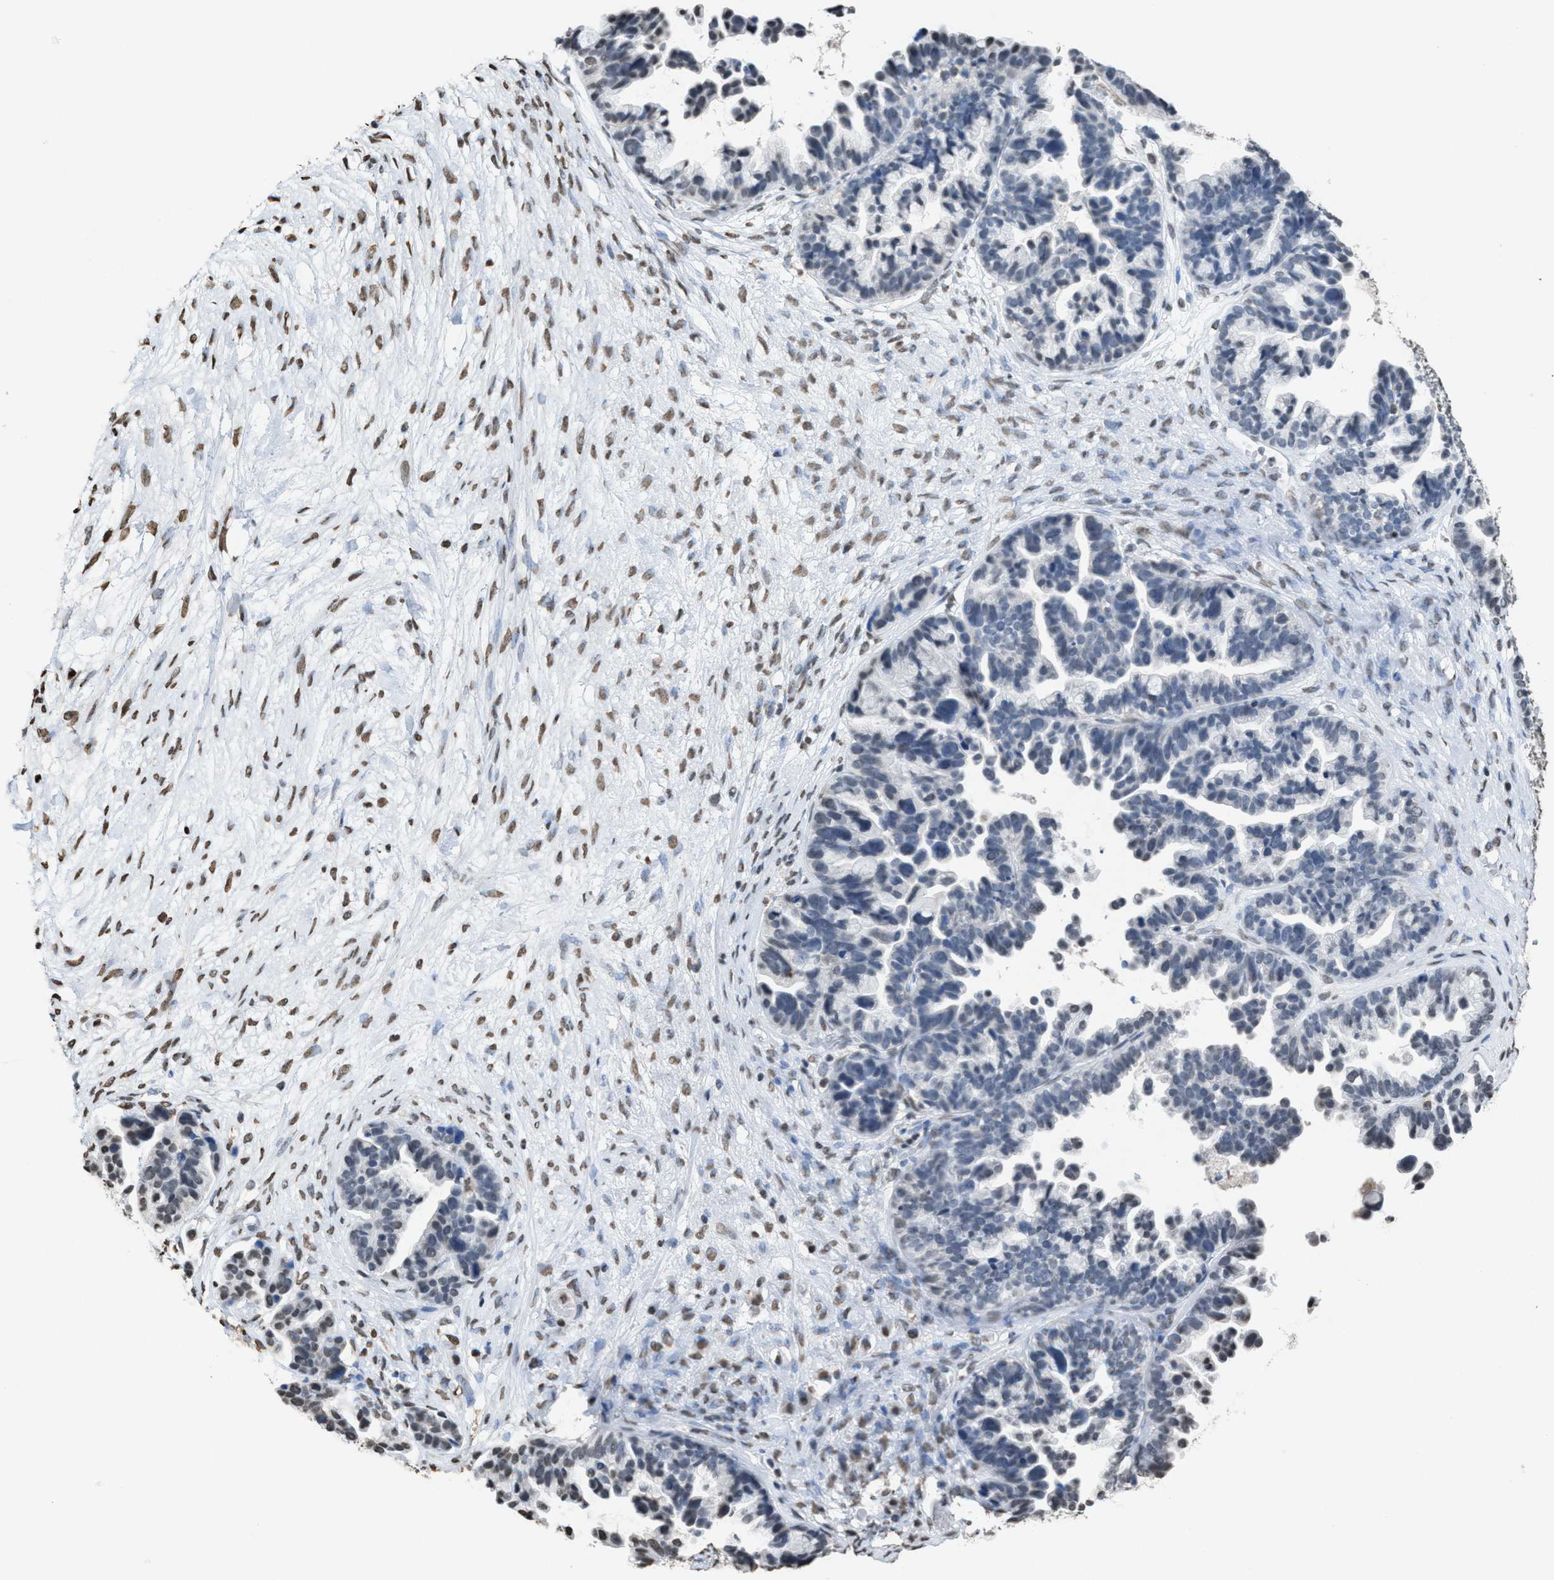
{"staining": {"intensity": "negative", "quantity": "none", "location": "none"}, "tissue": "ovarian cancer", "cell_type": "Tumor cells", "image_type": "cancer", "snomed": [{"axis": "morphology", "description": "Cystadenocarcinoma, serous, NOS"}, {"axis": "topography", "description": "Ovary"}], "caption": "This is a micrograph of immunohistochemistry staining of ovarian serous cystadenocarcinoma, which shows no positivity in tumor cells. (Stains: DAB immunohistochemistry (IHC) with hematoxylin counter stain, Microscopy: brightfield microscopy at high magnification).", "gene": "NUP88", "patient": {"sex": "female", "age": 56}}